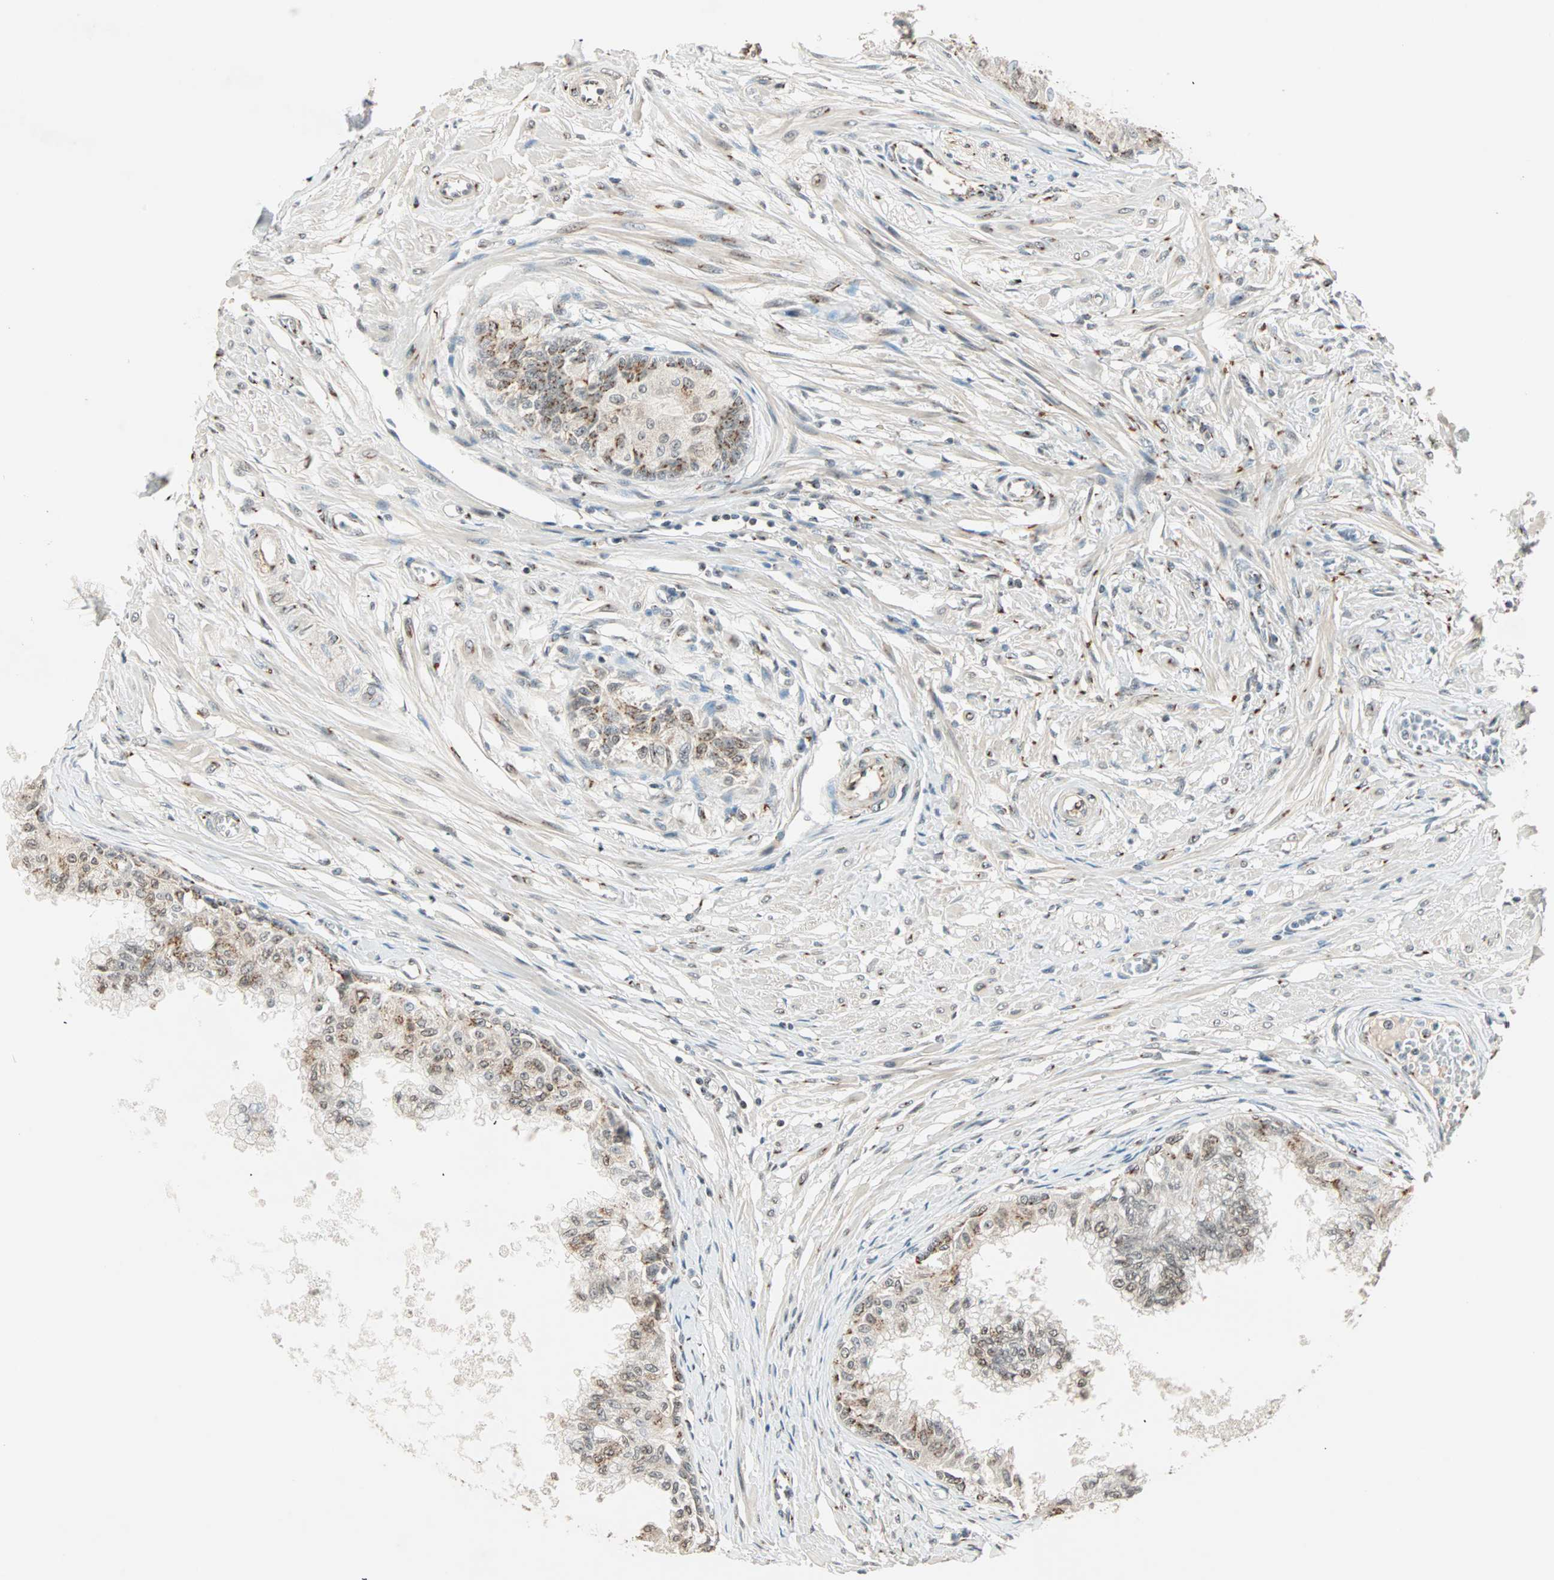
{"staining": {"intensity": "weak", "quantity": ">75%", "location": "cytoplasmic/membranous"}, "tissue": "prostate", "cell_type": "Glandular cells", "image_type": "normal", "snomed": [{"axis": "morphology", "description": "Normal tissue, NOS"}, {"axis": "topography", "description": "Prostate"}, {"axis": "topography", "description": "Seminal veicle"}], "caption": "Normal prostate displays weak cytoplasmic/membranous staining in about >75% of glandular cells, visualized by immunohistochemistry.", "gene": "PRDM2", "patient": {"sex": "male", "age": 60}}